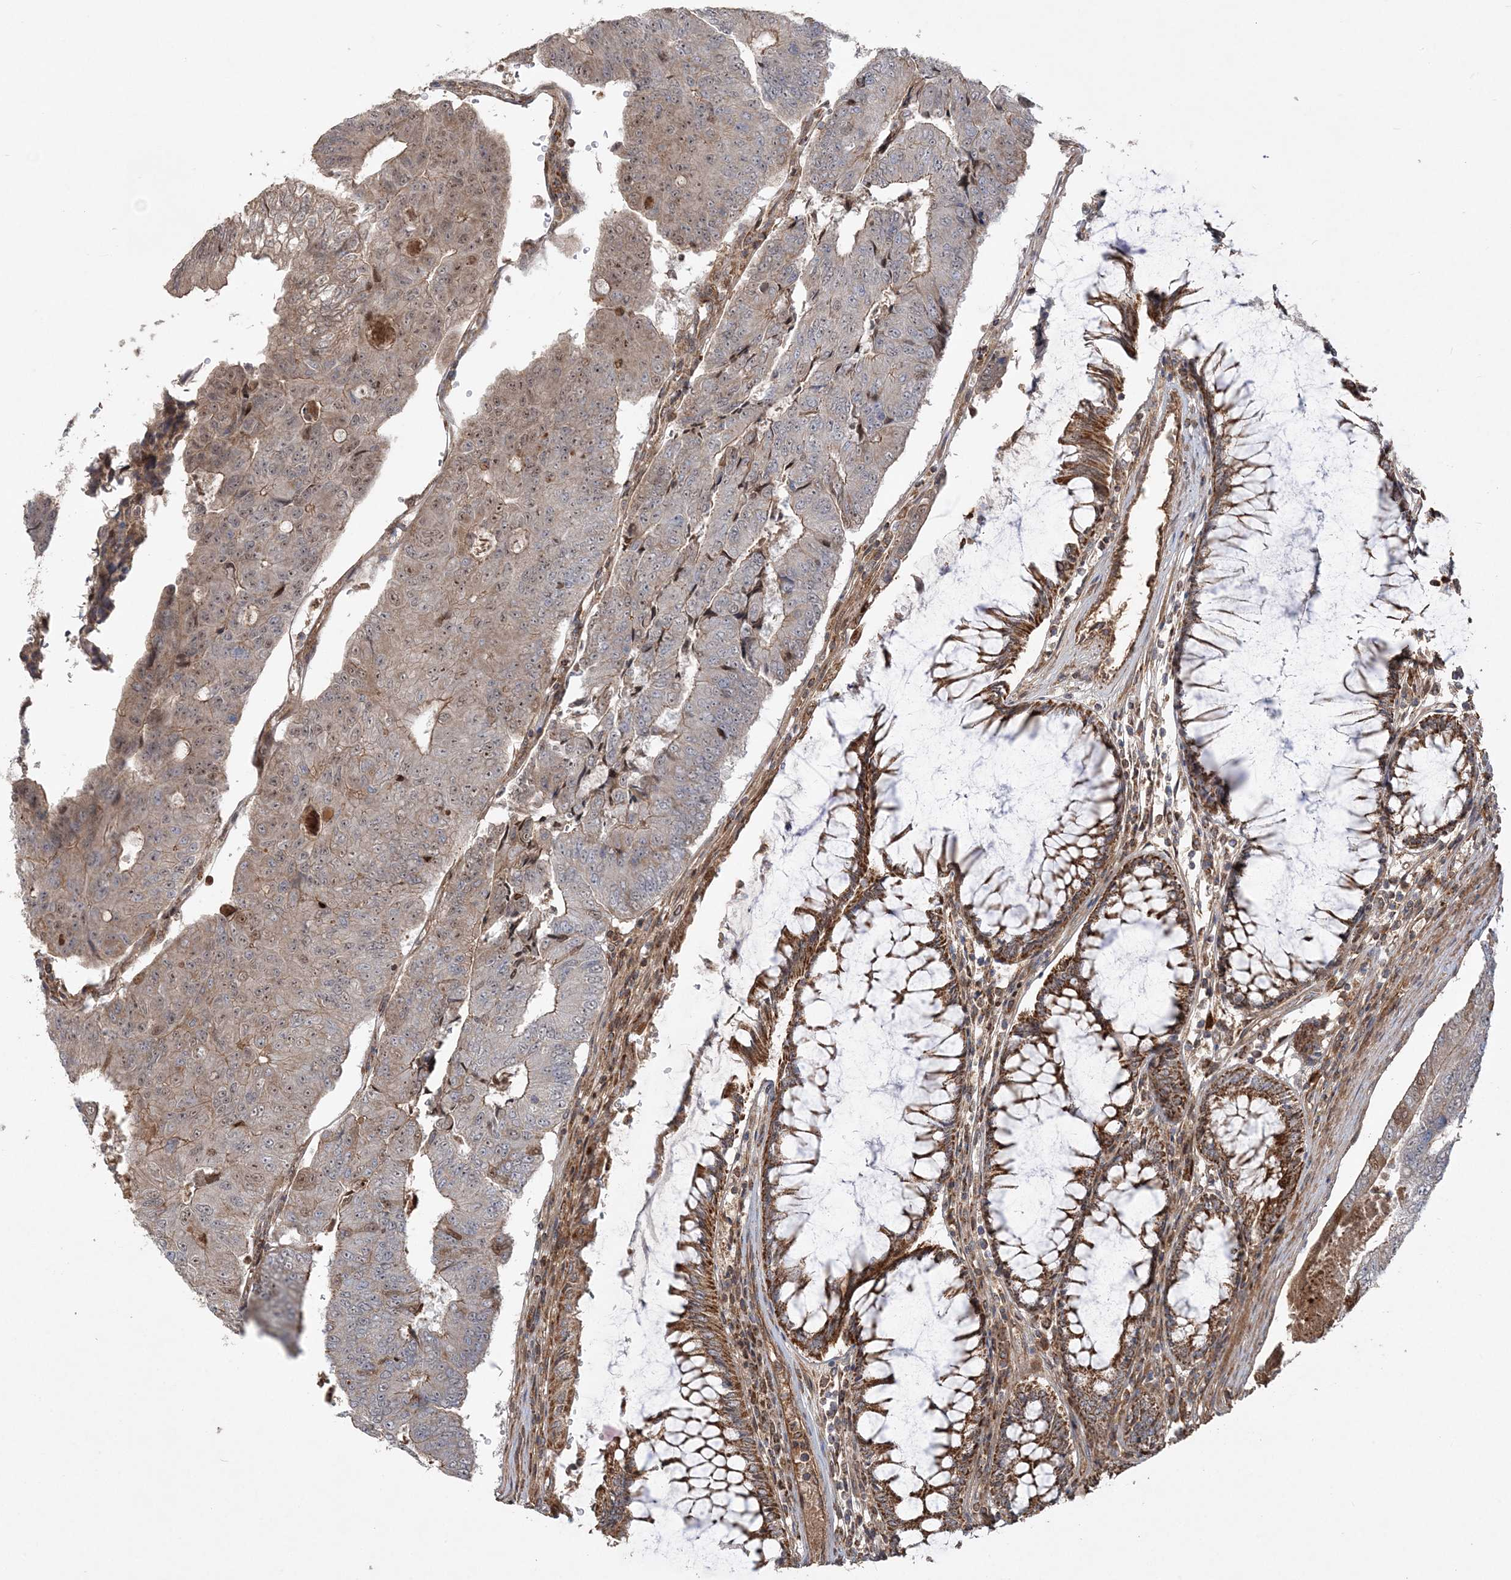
{"staining": {"intensity": "moderate", "quantity": "25%-75%", "location": "cytoplasmic/membranous,nuclear"}, "tissue": "colorectal cancer", "cell_type": "Tumor cells", "image_type": "cancer", "snomed": [{"axis": "morphology", "description": "Adenocarcinoma, NOS"}, {"axis": "topography", "description": "Colon"}], "caption": "Protein expression analysis of colorectal adenocarcinoma demonstrates moderate cytoplasmic/membranous and nuclear positivity in about 25%-75% of tumor cells. (brown staining indicates protein expression, while blue staining denotes nuclei).", "gene": "SCLT1", "patient": {"sex": "female", "age": 67}}